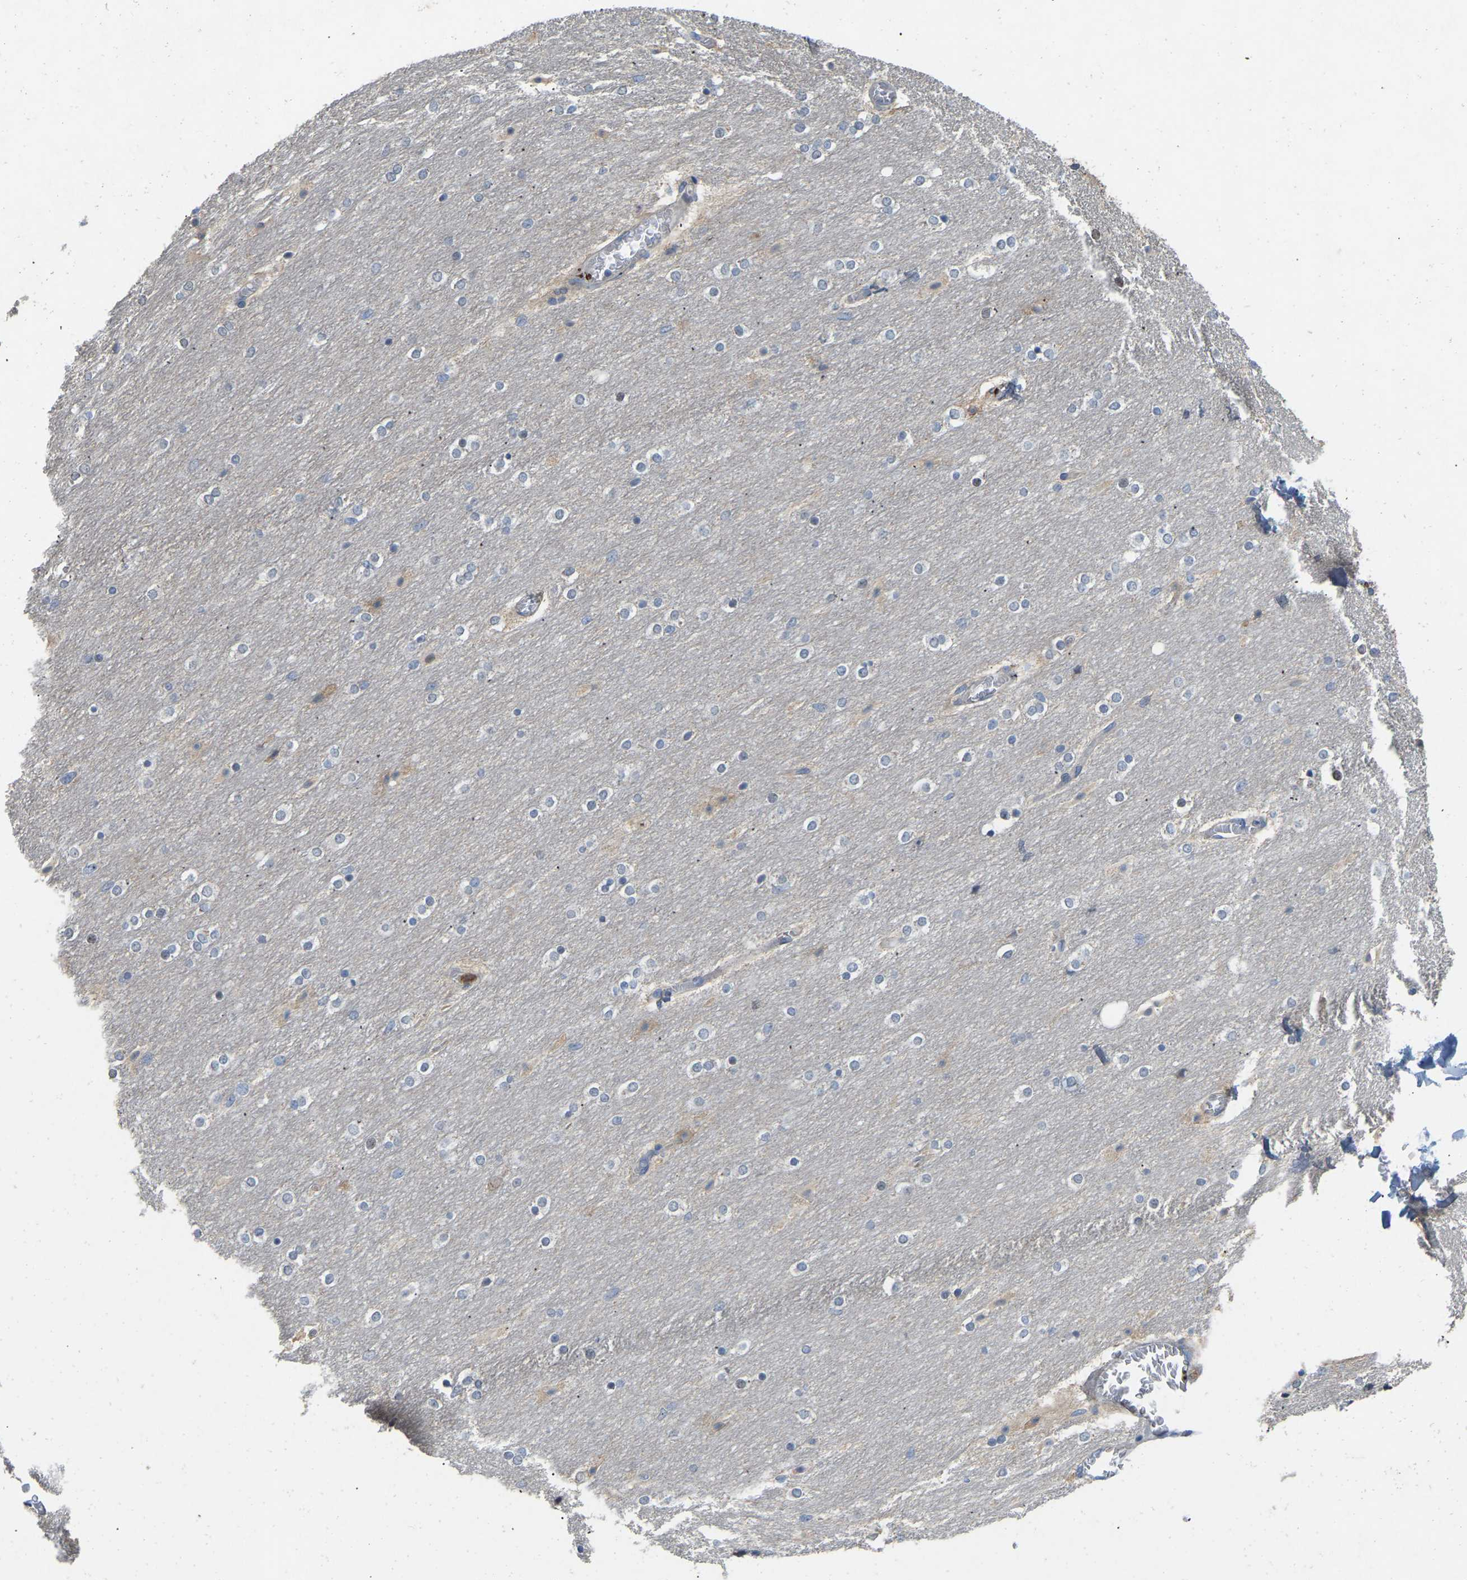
{"staining": {"intensity": "weak", "quantity": "<25%", "location": "cytoplasmic/membranous"}, "tissue": "cerebellum", "cell_type": "Cells in granular layer", "image_type": "normal", "snomed": [{"axis": "morphology", "description": "Normal tissue, NOS"}, {"axis": "topography", "description": "Cerebellum"}], "caption": "Histopathology image shows no protein expression in cells in granular layer of unremarkable cerebellum. Brightfield microscopy of immunohistochemistry stained with DAB (3,3'-diaminobenzidine) (brown) and hematoxylin (blue), captured at high magnification.", "gene": "RHEB", "patient": {"sex": "female", "age": 54}}